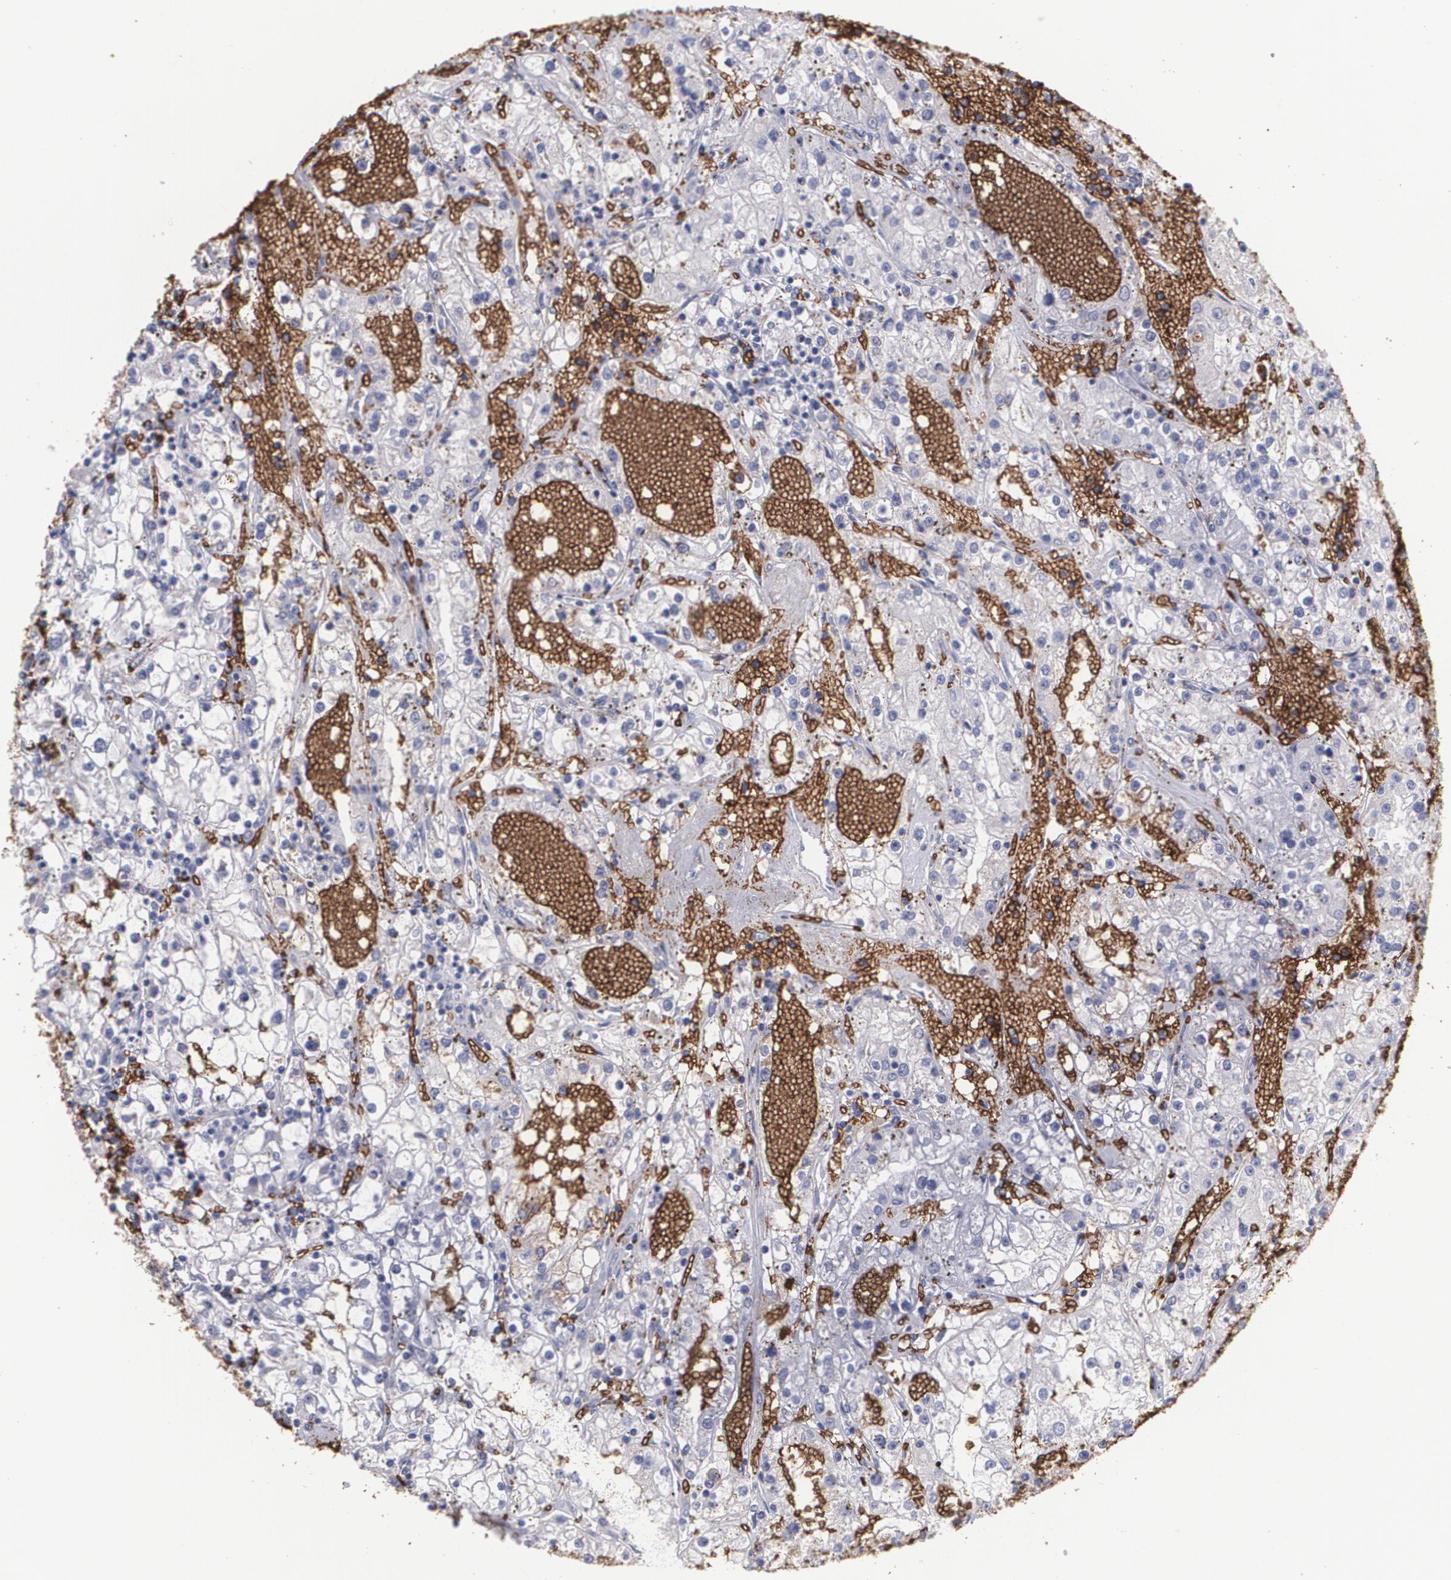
{"staining": {"intensity": "weak", "quantity": "<25%", "location": "cytoplasmic/membranous"}, "tissue": "renal cancer", "cell_type": "Tumor cells", "image_type": "cancer", "snomed": [{"axis": "morphology", "description": "Adenocarcinoma, NOS"}, {"axis": "topography", "description": "Kidney"}], "caption": "There is no significant expression in tumor cells of renal cancer.", "gene": "SLC2A1", "patient": {"sex": "male", "age": 56}}